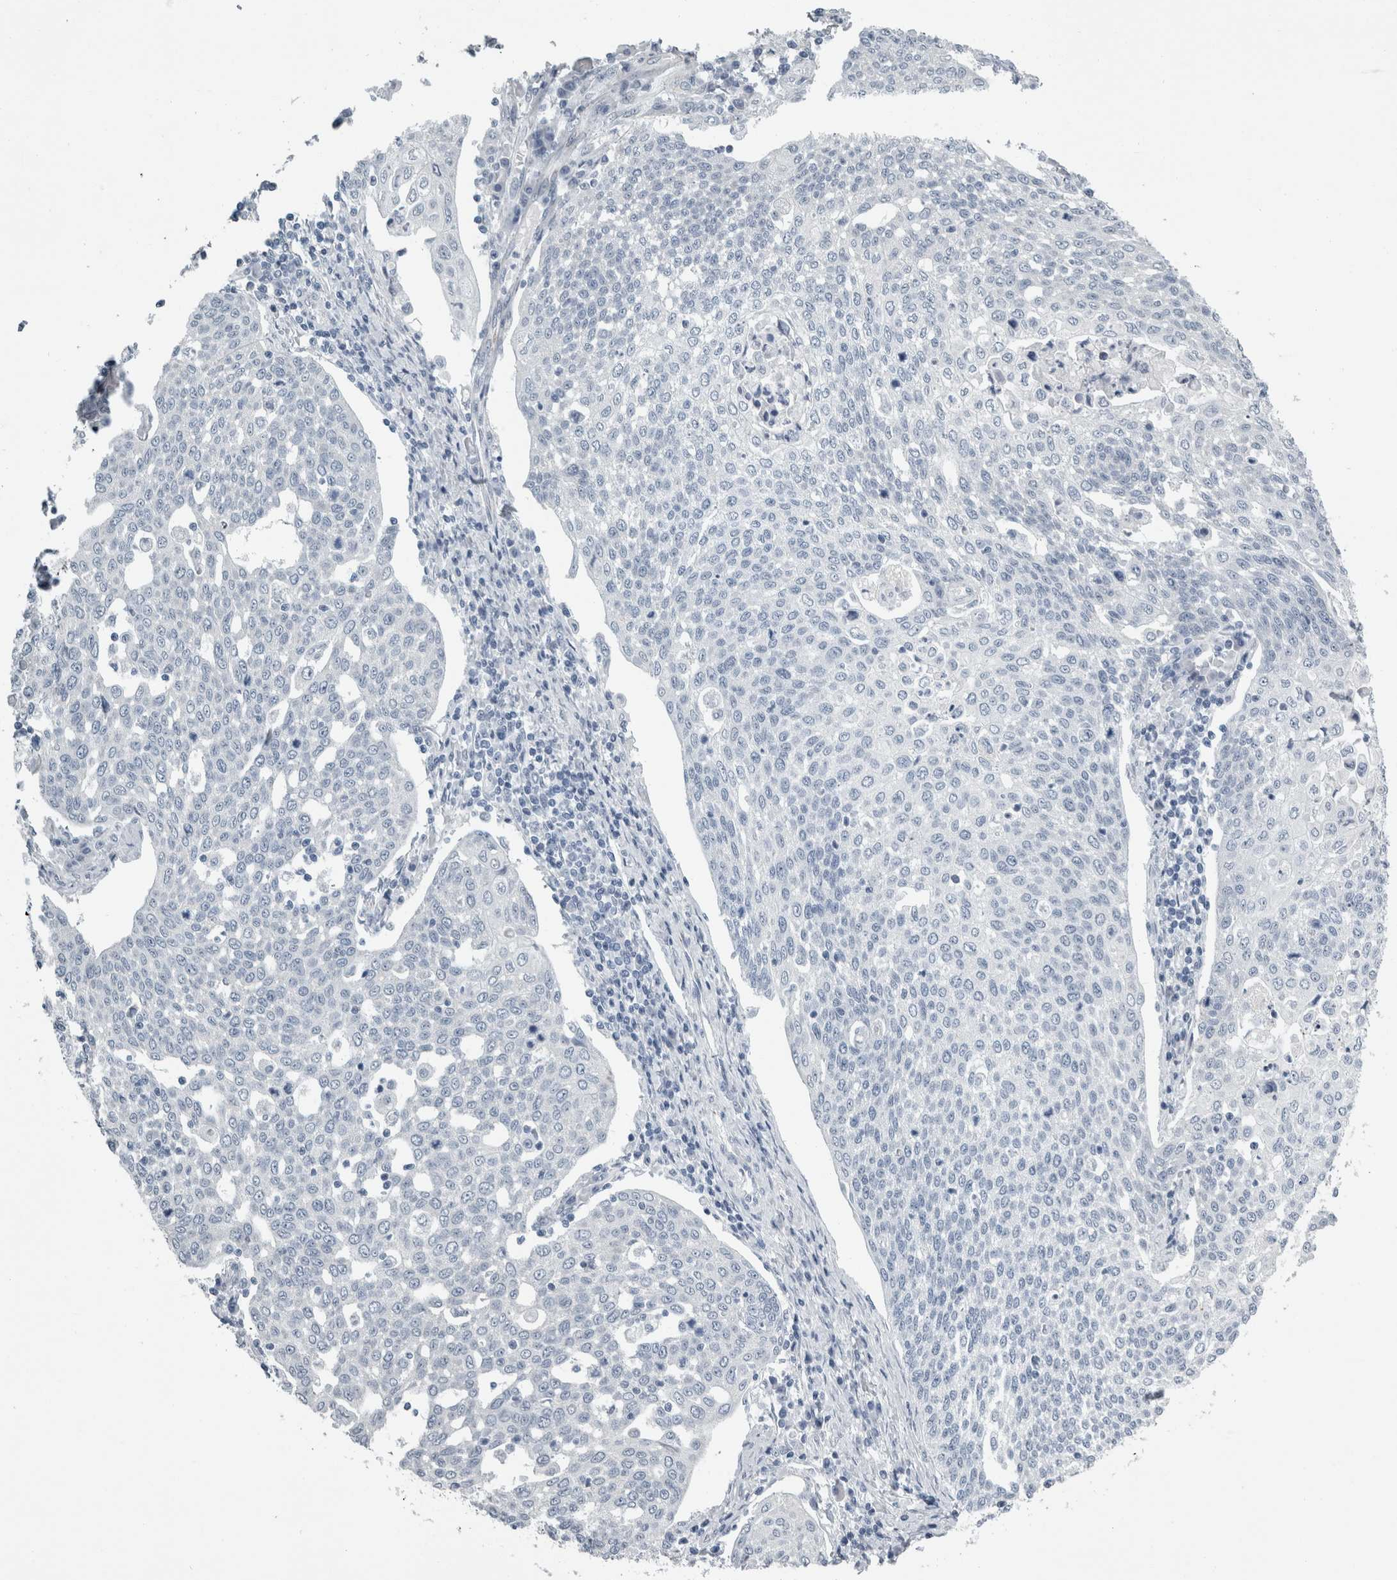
{"staining": {"intensity": "negative", "quantity": "none", "location": "none"}, "tissue": "cervical cancer", "cell_type": "Tumor cells", "image_type": "cancer", "snomed": [{"axis": "morphology", "description": "Squamous cell carcinoma, NOS"}, {"axis": "topography", "description": "Cervix"}], "caption": "There is no significant expression in tumor cells of cervical cancer (squamous cell carcinoma).", "gene": "FXYD7", "patient": {"sex": "female", "age": 34}}